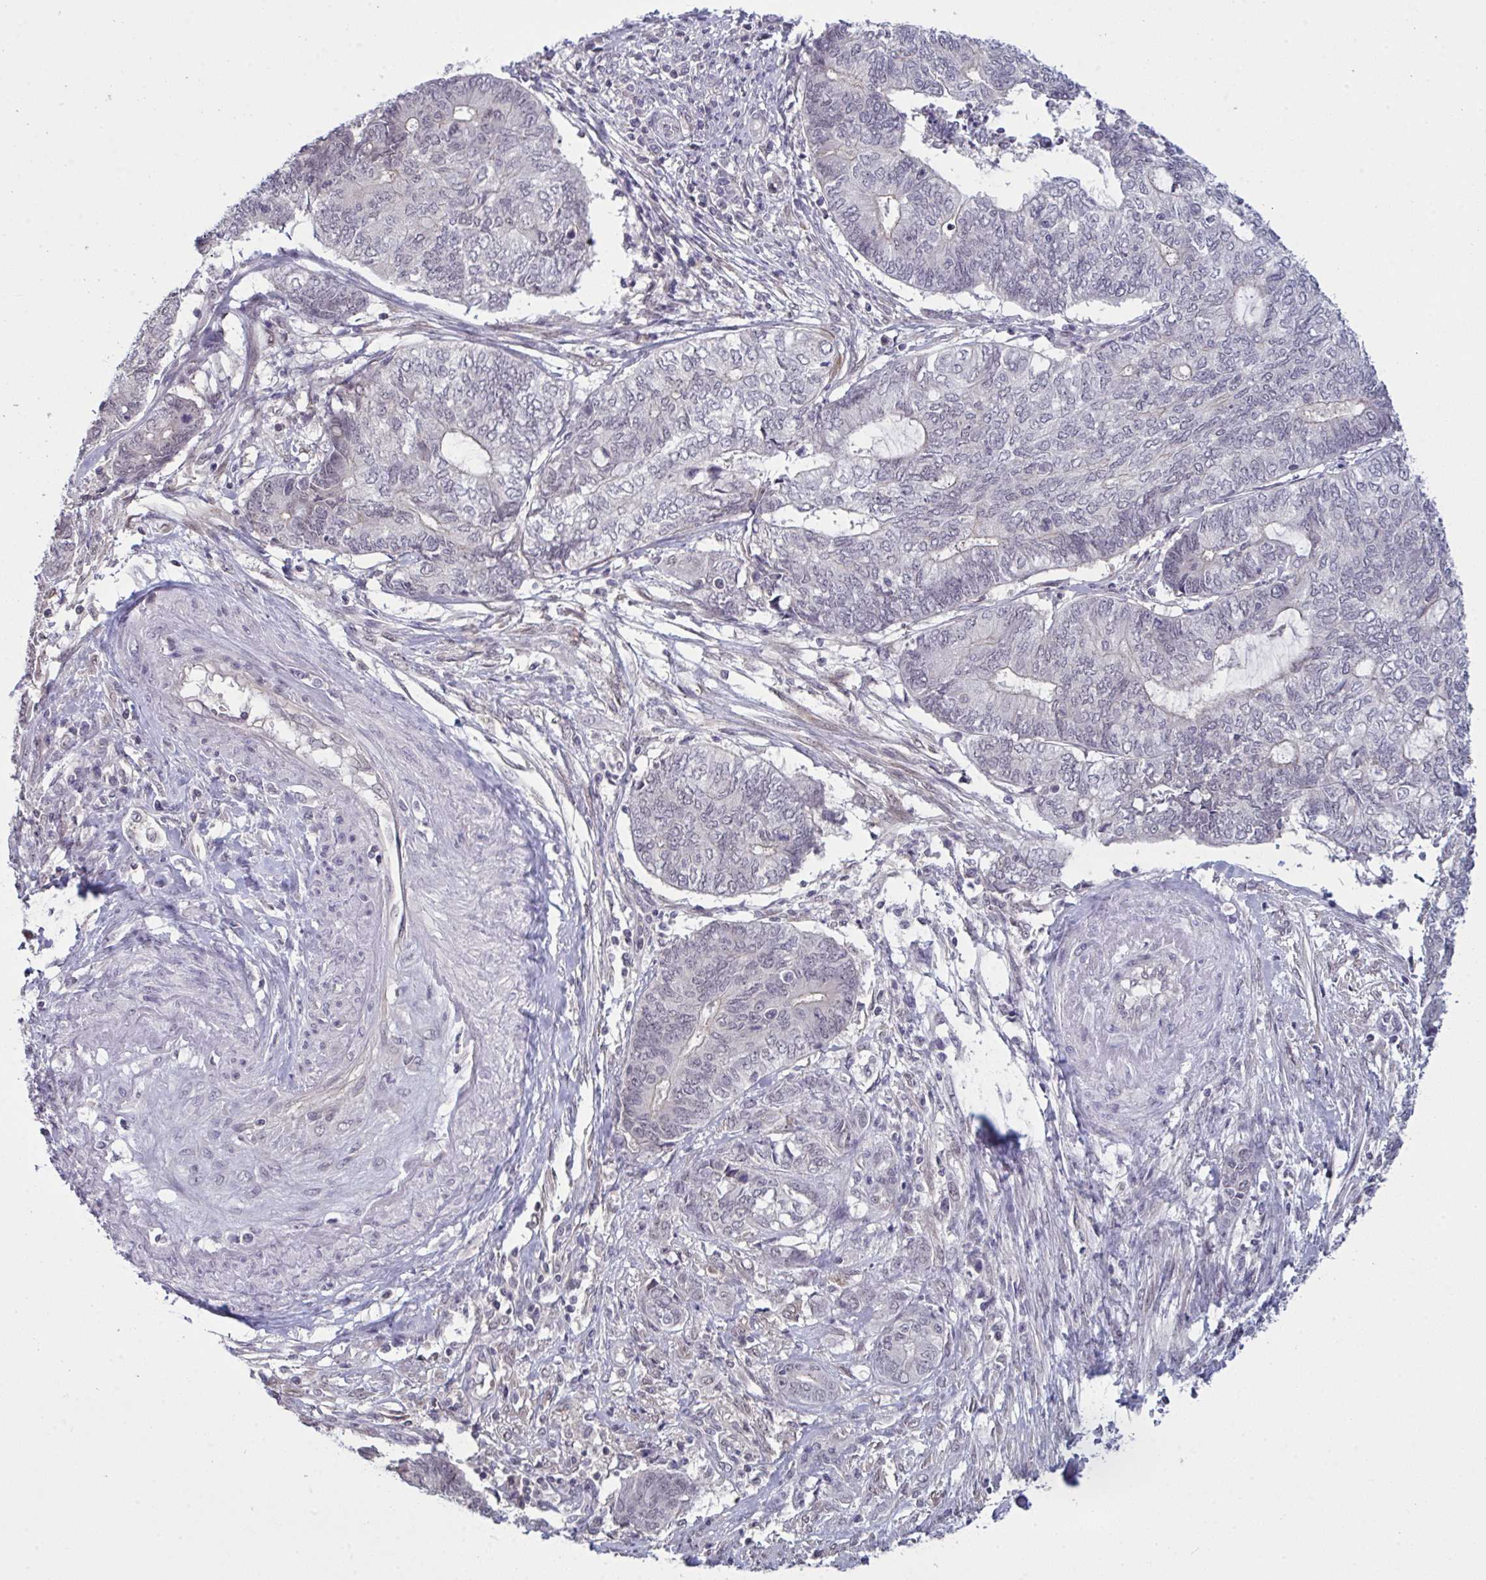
{"staining": {"intensity": "negative", "quantity": "none", "location": "none"}, "tissue": "endometrial cancer", "cell_type": "Tumor cells", "image_type": "cancer", "snomed": [{"axis": "morphology", "description": "Adenocarcinoma, NOS"}, {"axis": "topography", "description": "Uterus"}, {"axis": "topography", "description": "Endometrium"}], "caption": "Human adenocarcinoma (endometrial) stained for a protein using IHC demonstrates no staining in tumor cells.", "gene": "ZNF784", "patient": {"sex": "female", "age": 70}}